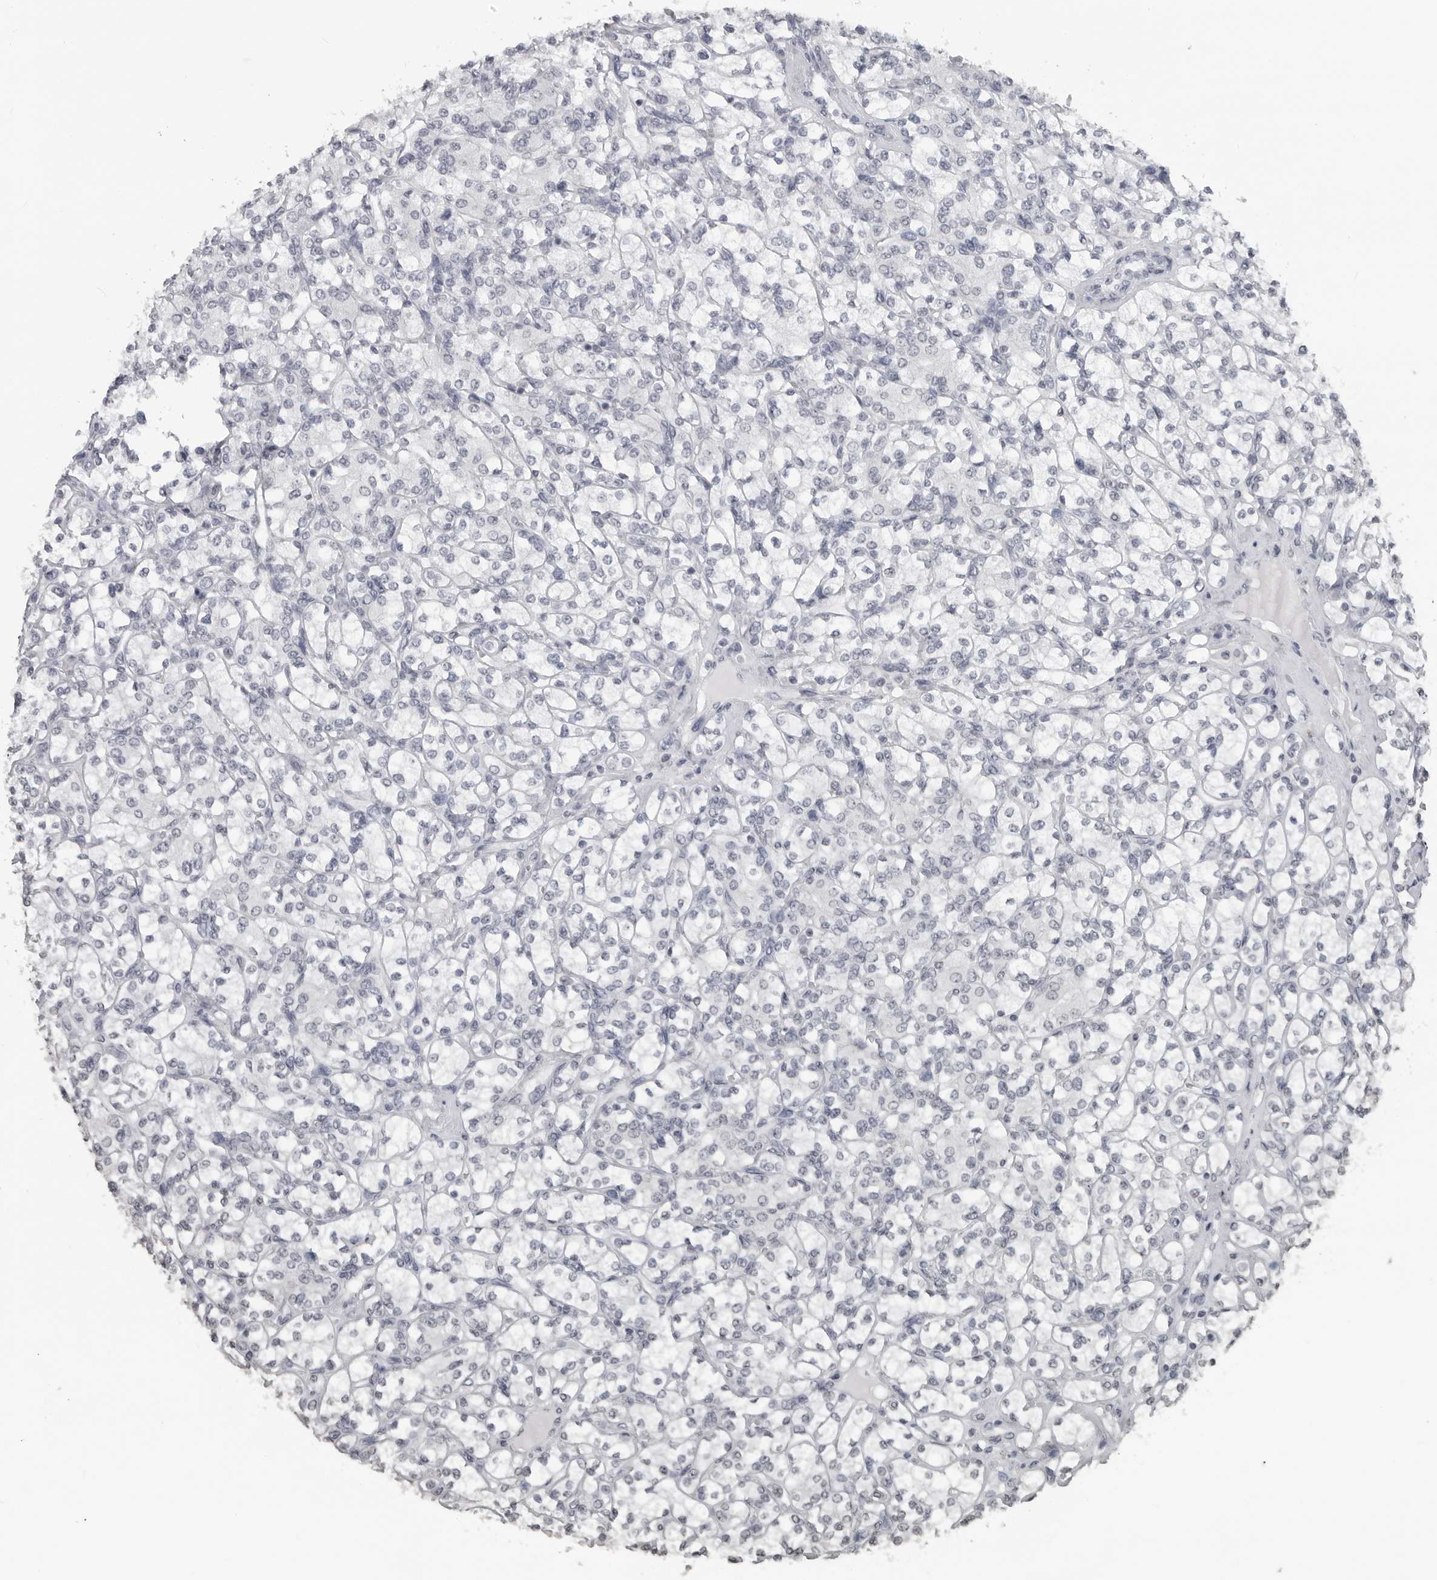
{"staining": {"intensity": "negative", "quantity": "none", "location": "none"}, "tissue": "renal cancer", "cell_type": "Tumor cells", "image_type": "cancer", "snomed": [{"axis": "morphology", "description": "Adenocarcinoma, NOS"}, {"axis": "topography", "description": "Kidney"}], "caption": "The IHC photomicrograph has no significant staining in tumor cells of renal cancer tissue. The staining was performed using DAB (3,3'-diaminobenzidine) to visualize the protein expression in brown, while the nuclei were stained in blue with hematoxylin (Magnification: 20x).", "gene": "DDX54", "patient": {"sex": "male", "age": 77}}